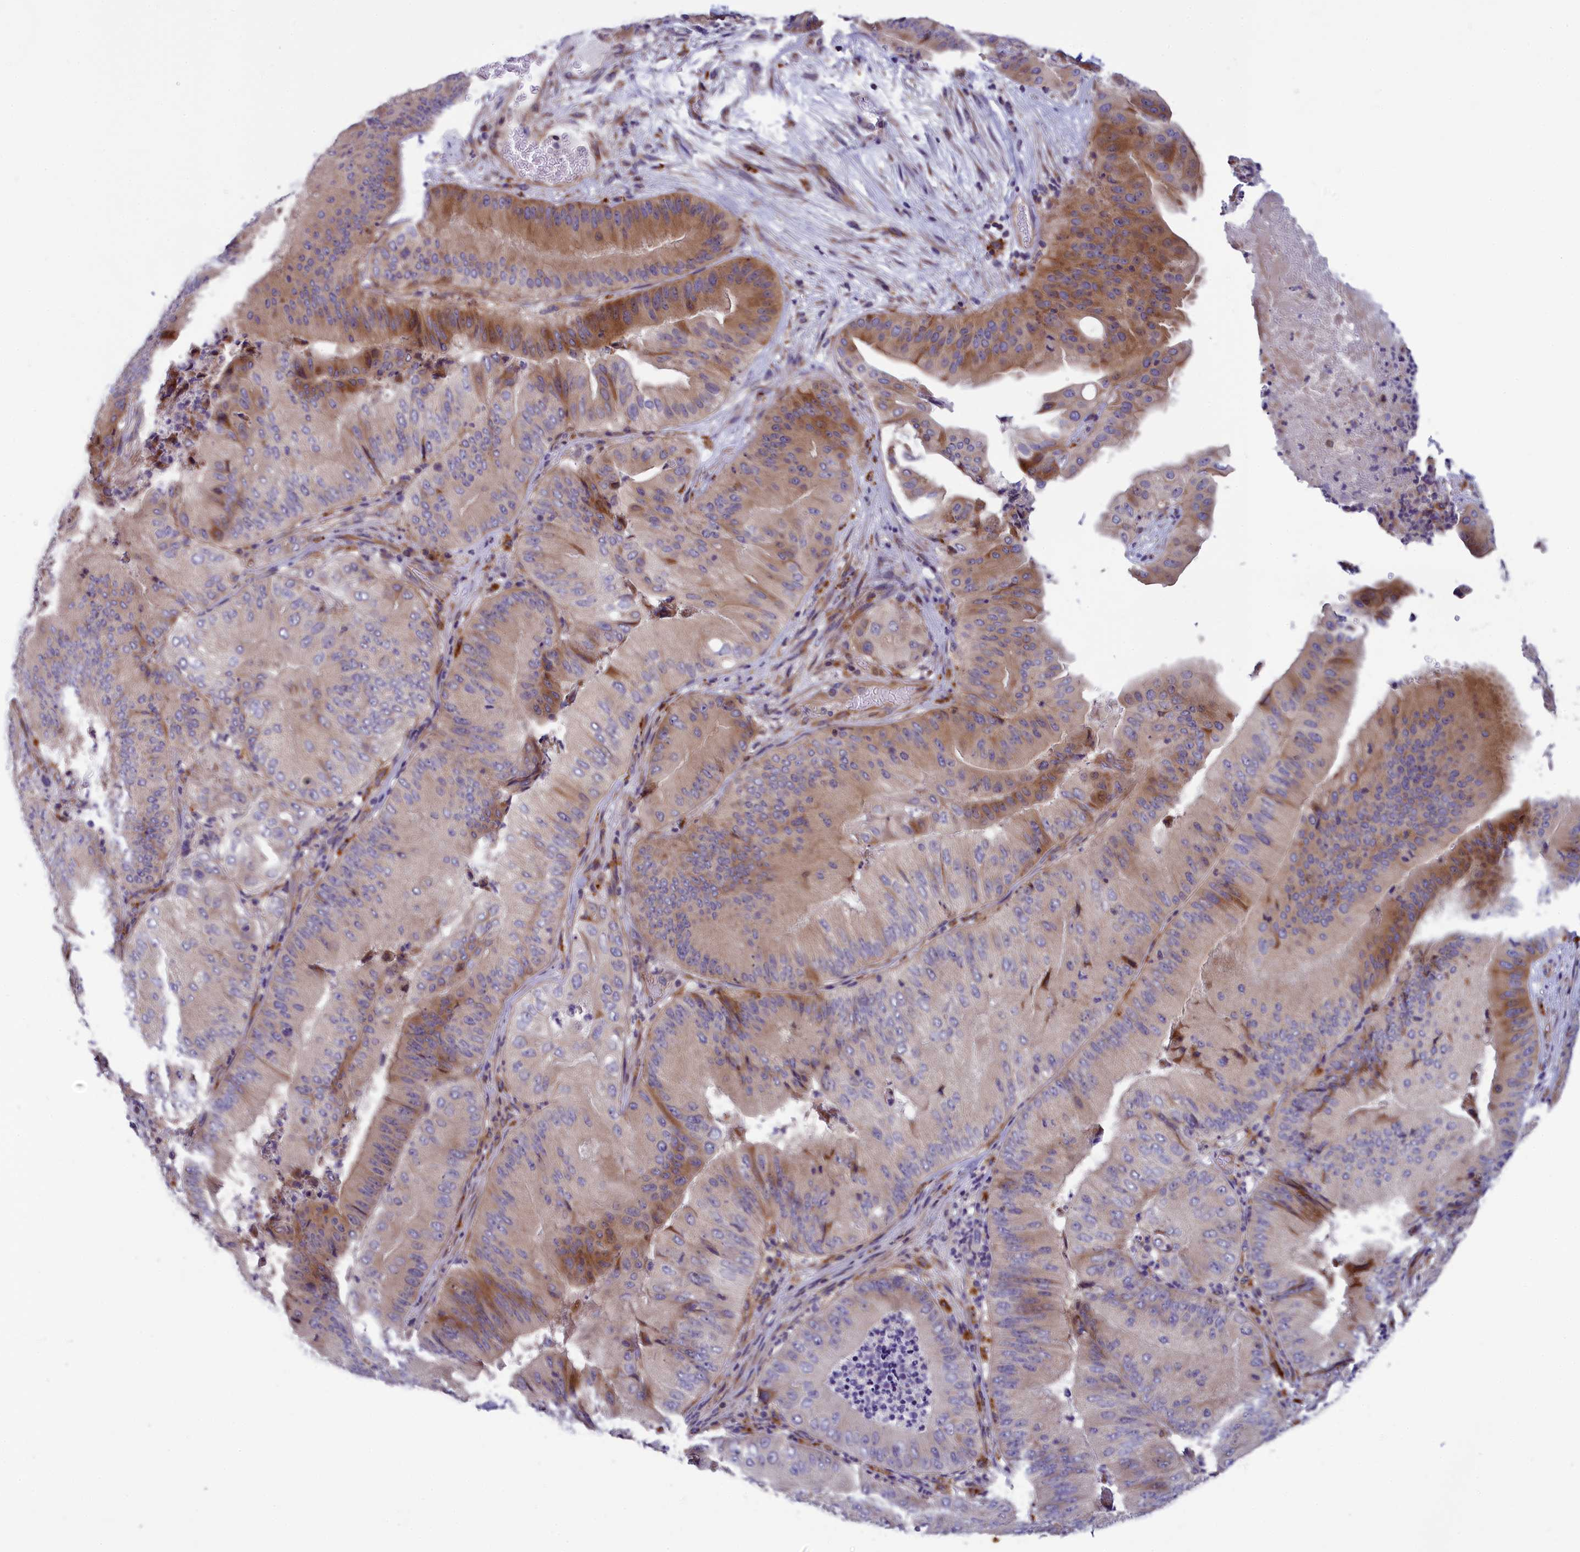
{"staining": {"intensity": "moderate", "quantity": "<25%", "location": "cytoplasmic/membranous"}, "tissue": "pancreatic cancer", "cell_type": "Tumor cells", "image_type": "cancer", "snomed": [{"axis": "morphology", "description": "Adenocarcinoma, NOS"}, {"axis": "topography", "description": "Pancreas"}], "caption": "Protein staining of pancreatic cancer tissue shows moderate cytoplasmic/membranous positivity in about <25% of tumor cells. The staining was performed using DAB (3,3'-diaminobenzidine) to visualize the protein expression in brown, while the nuclei were stained in blue with hematoxylin (Magnification: 20x).", "gene": "BLTP2", "patient": {"sex": "female", "age": 77}}